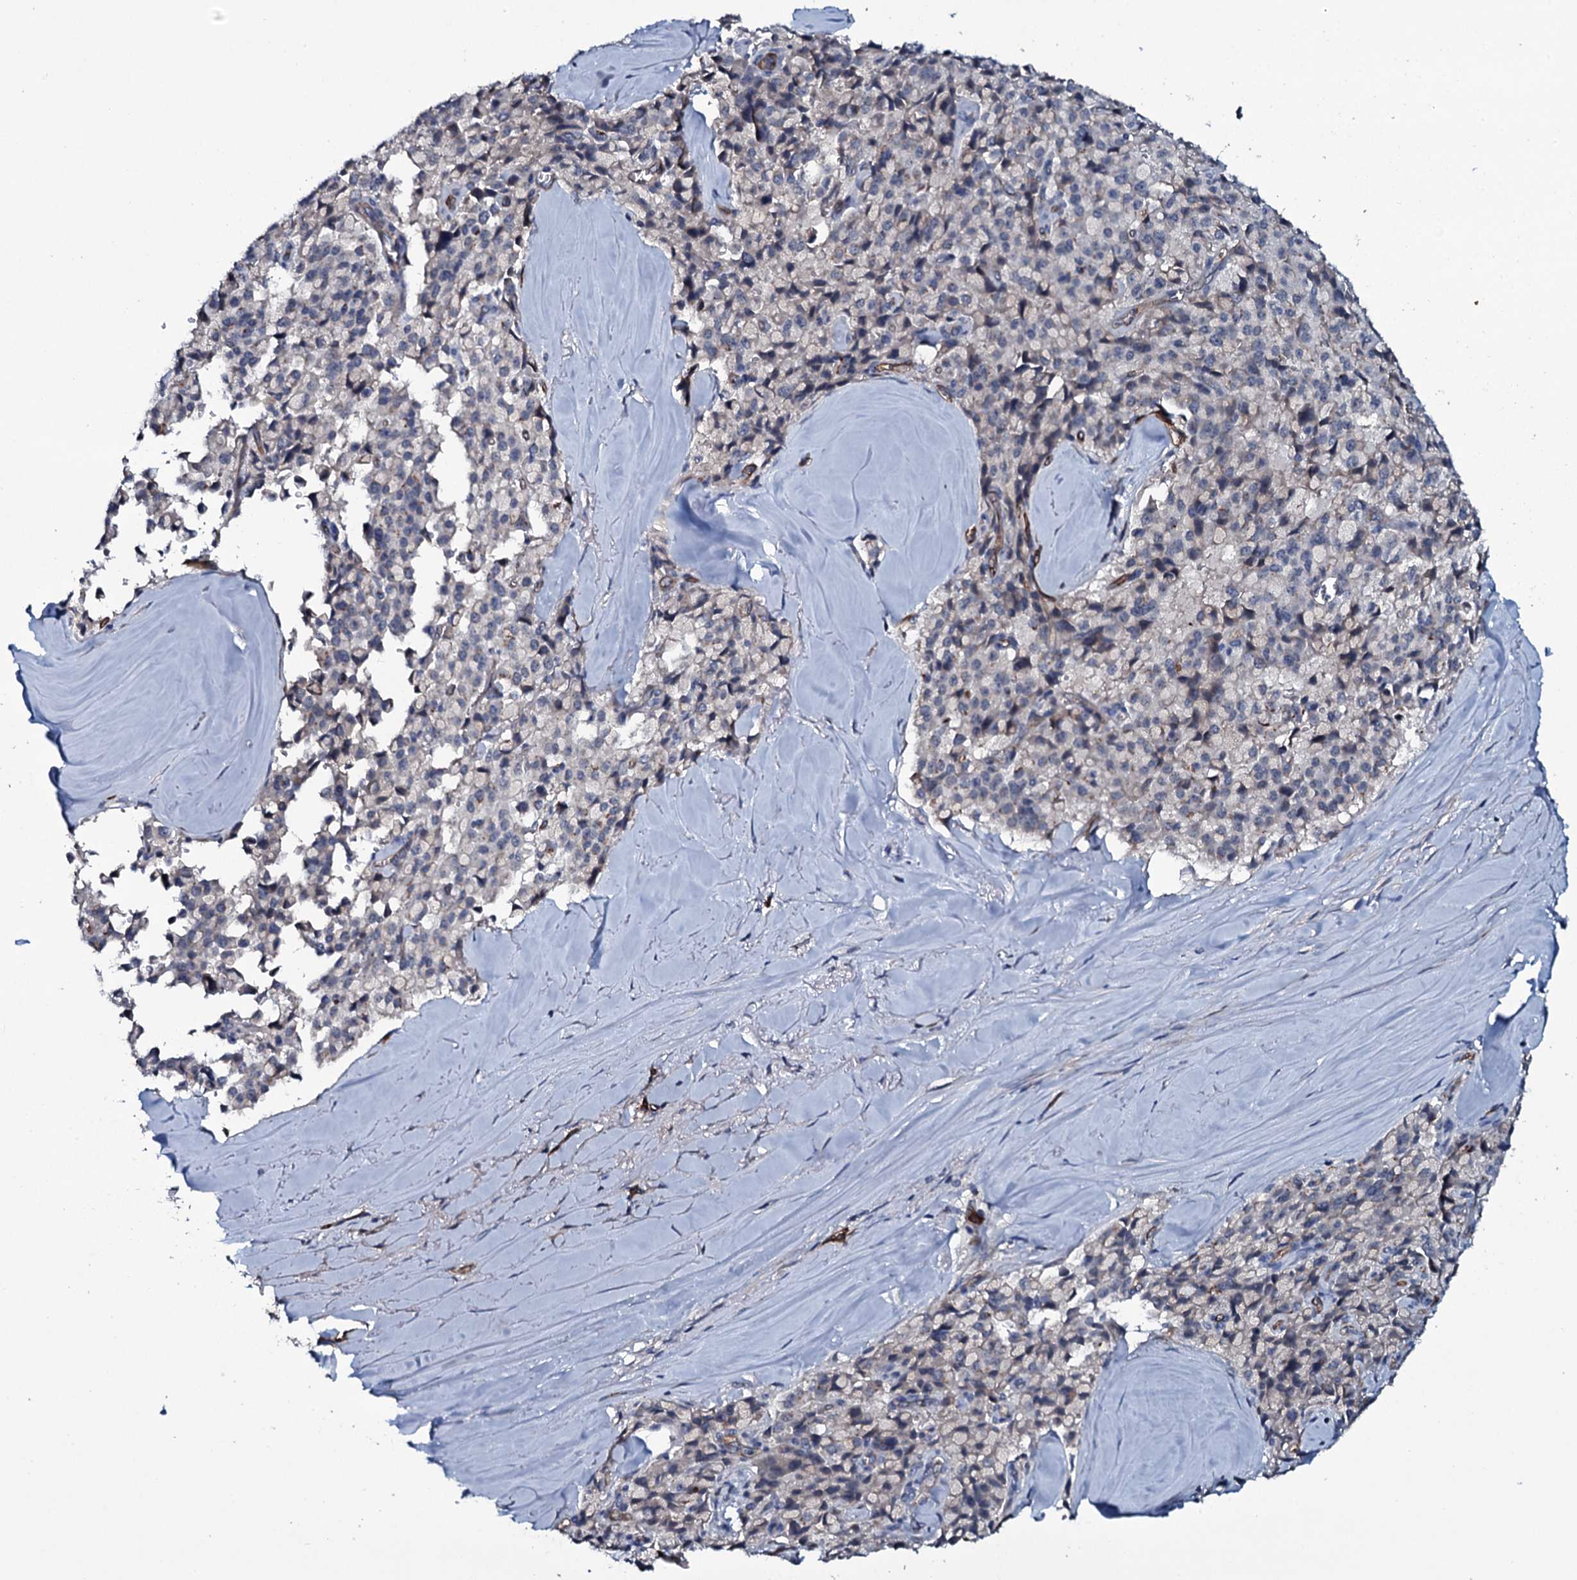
{"staining": {"intensity": "moderate", "quantity": "<25%", "location": "cytoplasmic/membranous"}, "tissue": "pancreatic cancer", "cell_type": "Tumor cells", "image_type": "cancer", "snomed": [{"axis": "morphology", "description": "Adenocarcinoma, NOS"}, {"axis": "topography", "description": "Pancreas"}], "caption": "Moderate cytoplasmic/membranous expression for a protein is present in about <25% of tumor cells of adenocarcinoma (pancreatic) using immunohistochemistry (IHC).", "gene": "CLEC14A", "patient": {"sex": "male", "age": 65}}